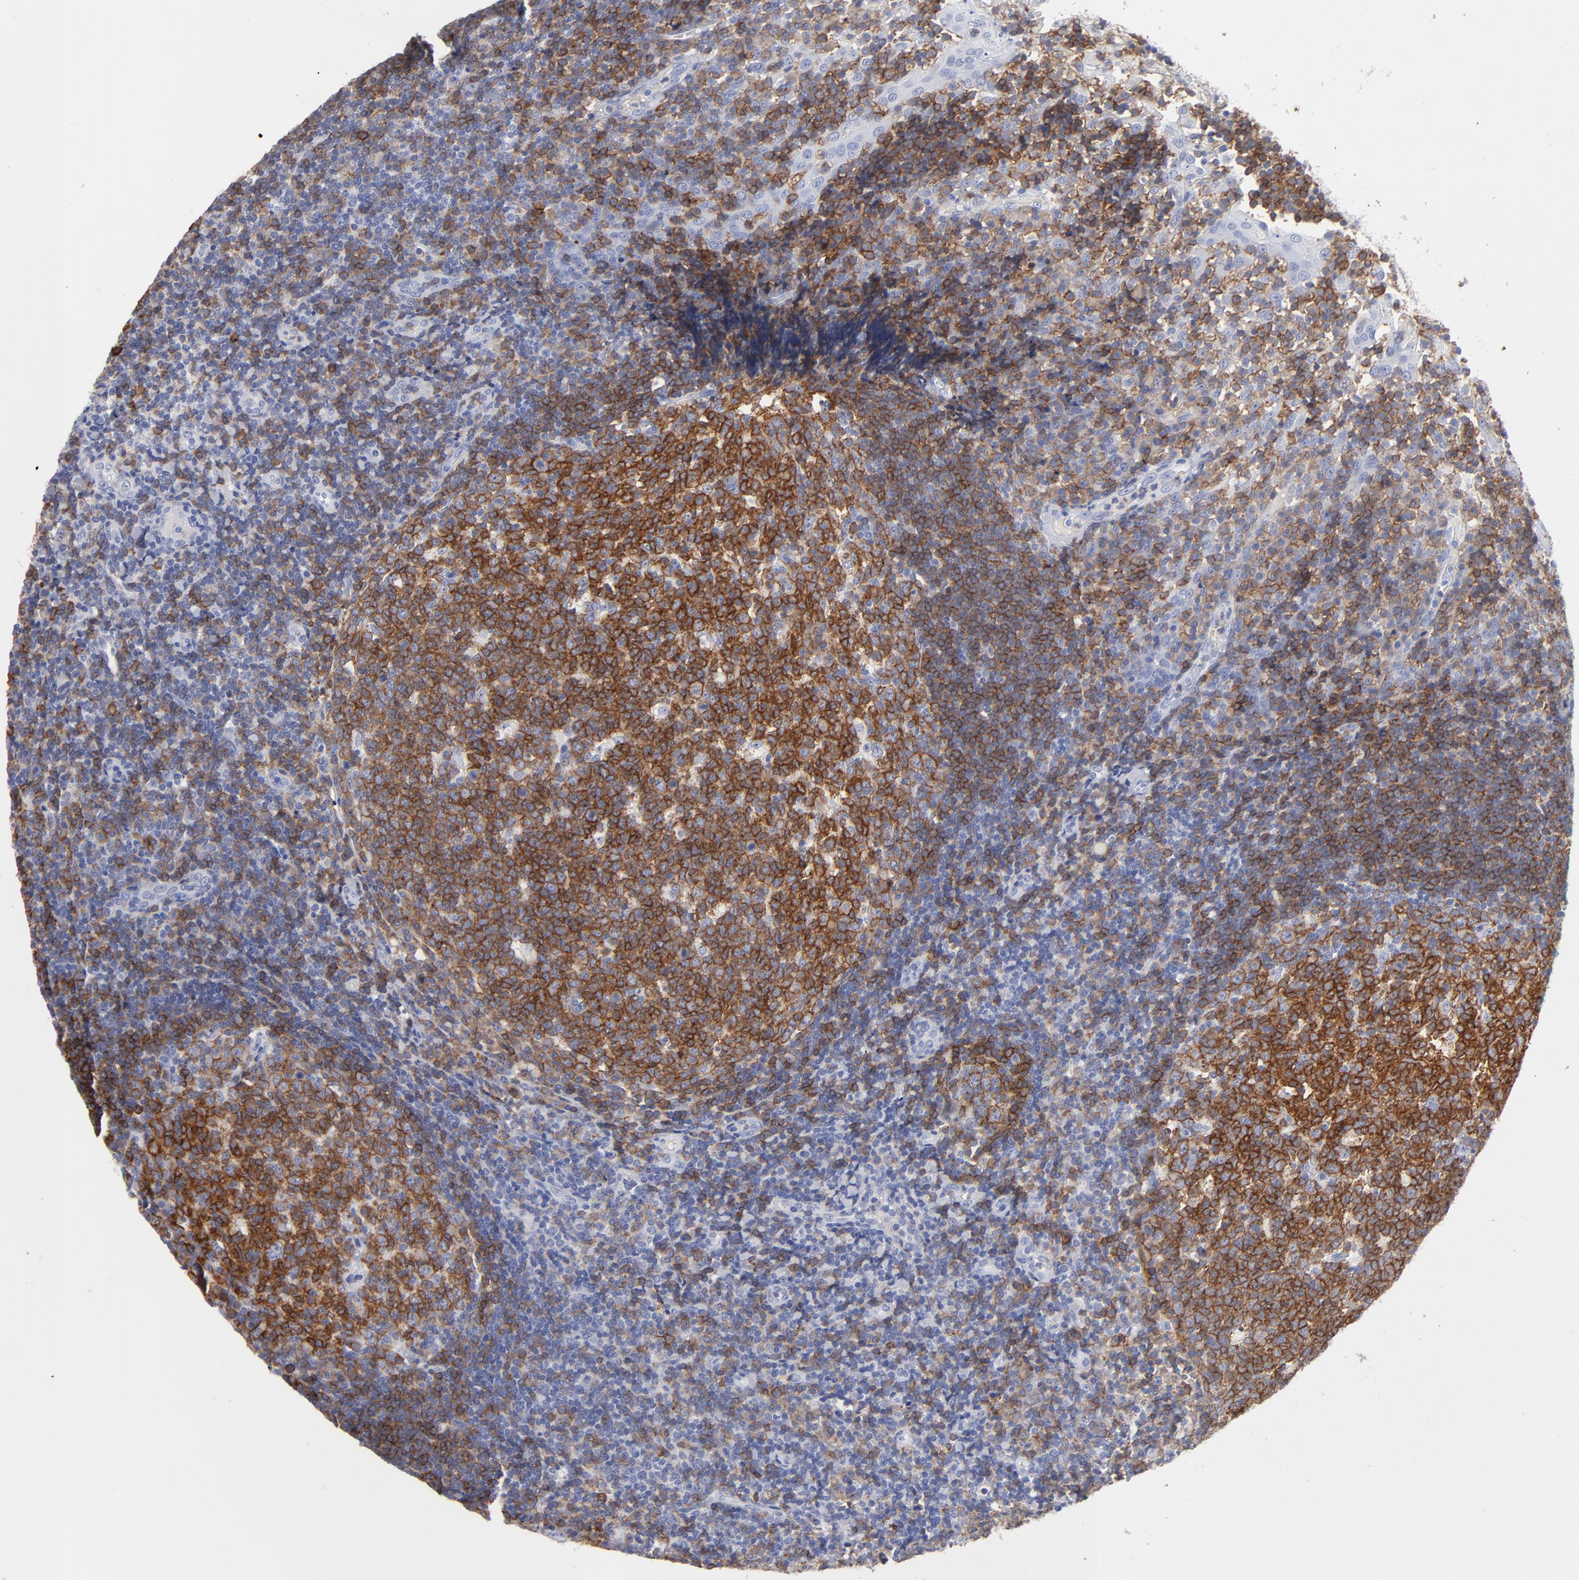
{"staining": {"intensity": "strong", "quantity": ">75%", "location": "cytoplasmic/membranous"}, "tissue": "tonsil", "cell_type": "Germinal center cells", "image_type": "normal", "snomed": [{"axis": "morphology", "description": "Normal tissue, NOS"}, {"axis": "topography", "description": "Tonsil"}], "caption": "Immunohistochemical staining of unremarkable tonsil displays >75% levels of strong cytoplasmic/membranous protein staining in approximately >75% of germinal center cells.", "gene": "LAT2", "patient": {"sex": "female", "age": 40}}